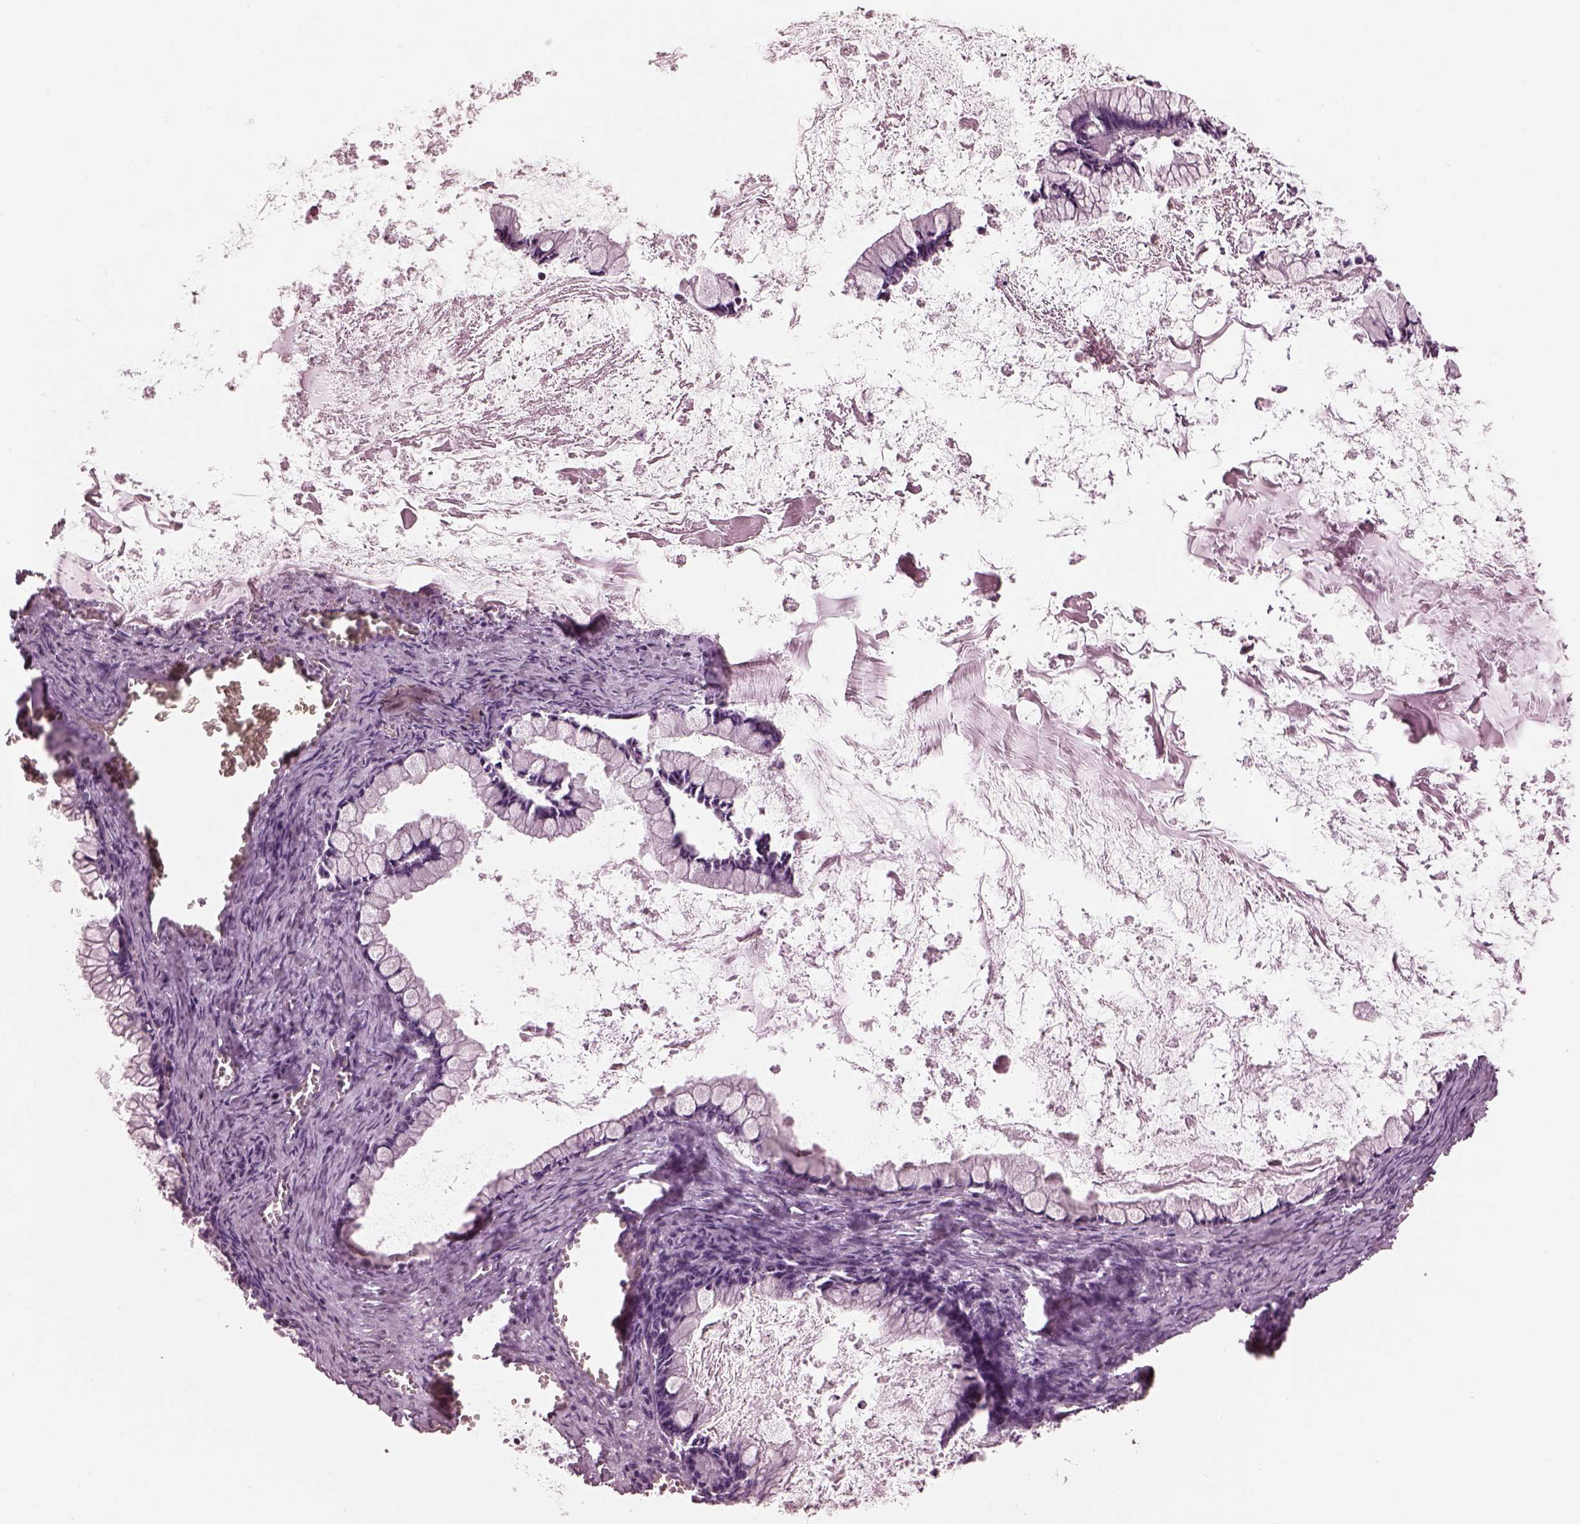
{"staining": {"intensity": "negative", "quantity": "none", "location": "none"}, "tissue": "ovarian cancer", "cell_type": "Tumor cells", "image_type": "cancer", "snomed": [{"axis": "morphology", "description": "Cystadenocarcinoma, mucinous, NOS"}, {"axis": "topography", "description": "Ovary"}], "caption": "High magnification brightfield microscopy of ovarian cancer stained with DAB (3,3'-diaminobenzidine) (brown) and counterstained with hematoxylin (blue): tumor cells show no significant positivity.", "gene": "TCHHL1", "patient": {"sex": "female", "age": 67}}